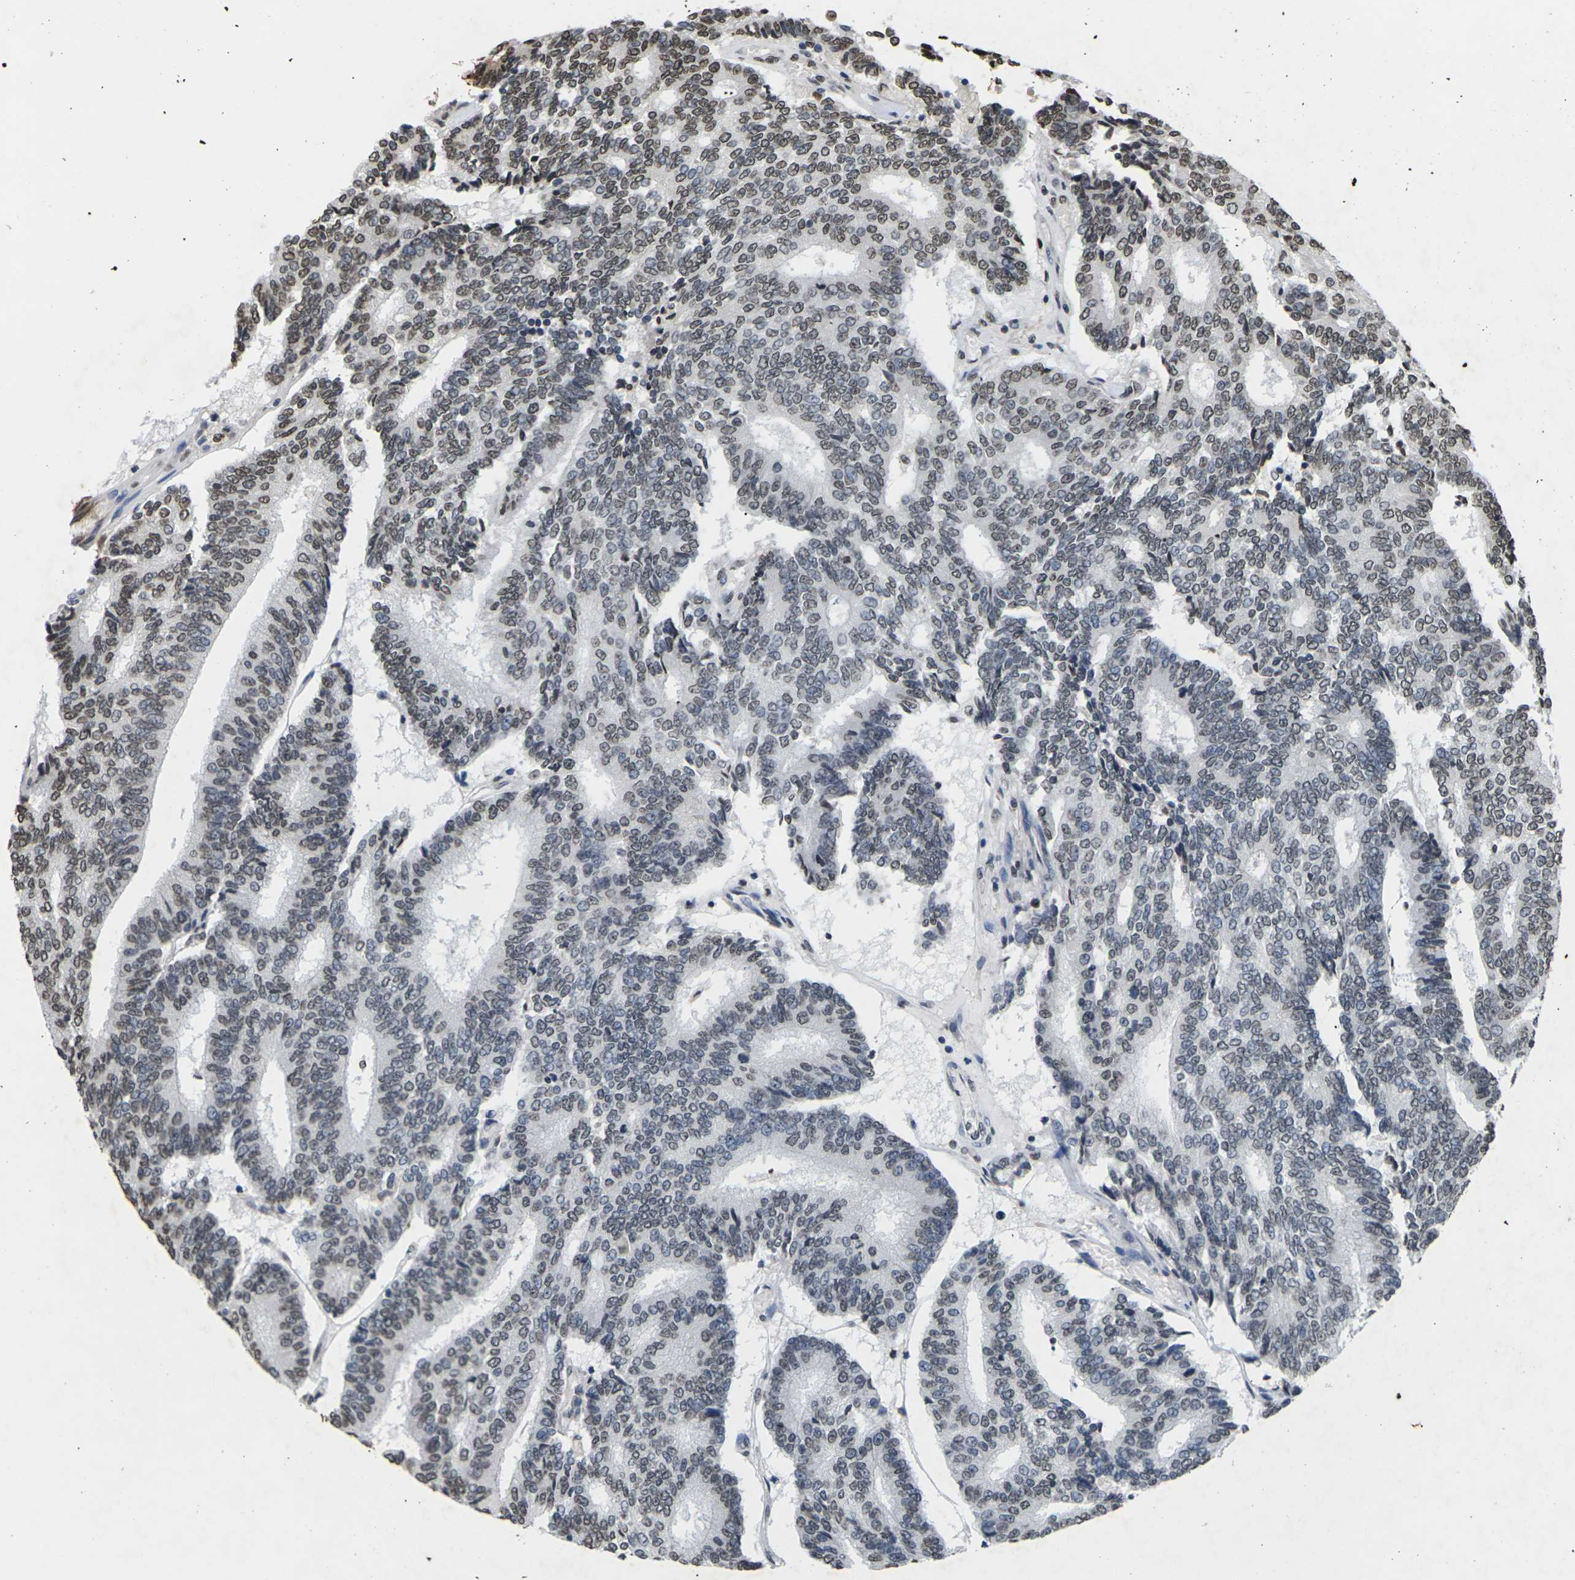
{"staining": {"intensity": "moderate", "quantity": "25%-75%", "location": "nuclear"}, "tissue": "prostate cancer", "cell_type": "Tumor cells", "image_type": "cancer", "snomed": [{"axis": "morphology", "description": "Normal tissue, NOS"}, {"axis": "morphology", "description": "Adenocarcinoma, High grade"}, {"axis": "topography", "description": "Prostate"}, {"axis": "topography", "description": "Seminal veicle"}], "caption": "Approximately 25%-75% of tumor cells in prostate cancer (high-grade adenocarcinoma) demonstrate moderate nuclear protein positivity as visualized by brown immunohistochemical staining.", "gene": "EMSY", "patient": {"sex": "male", "age": 55}}